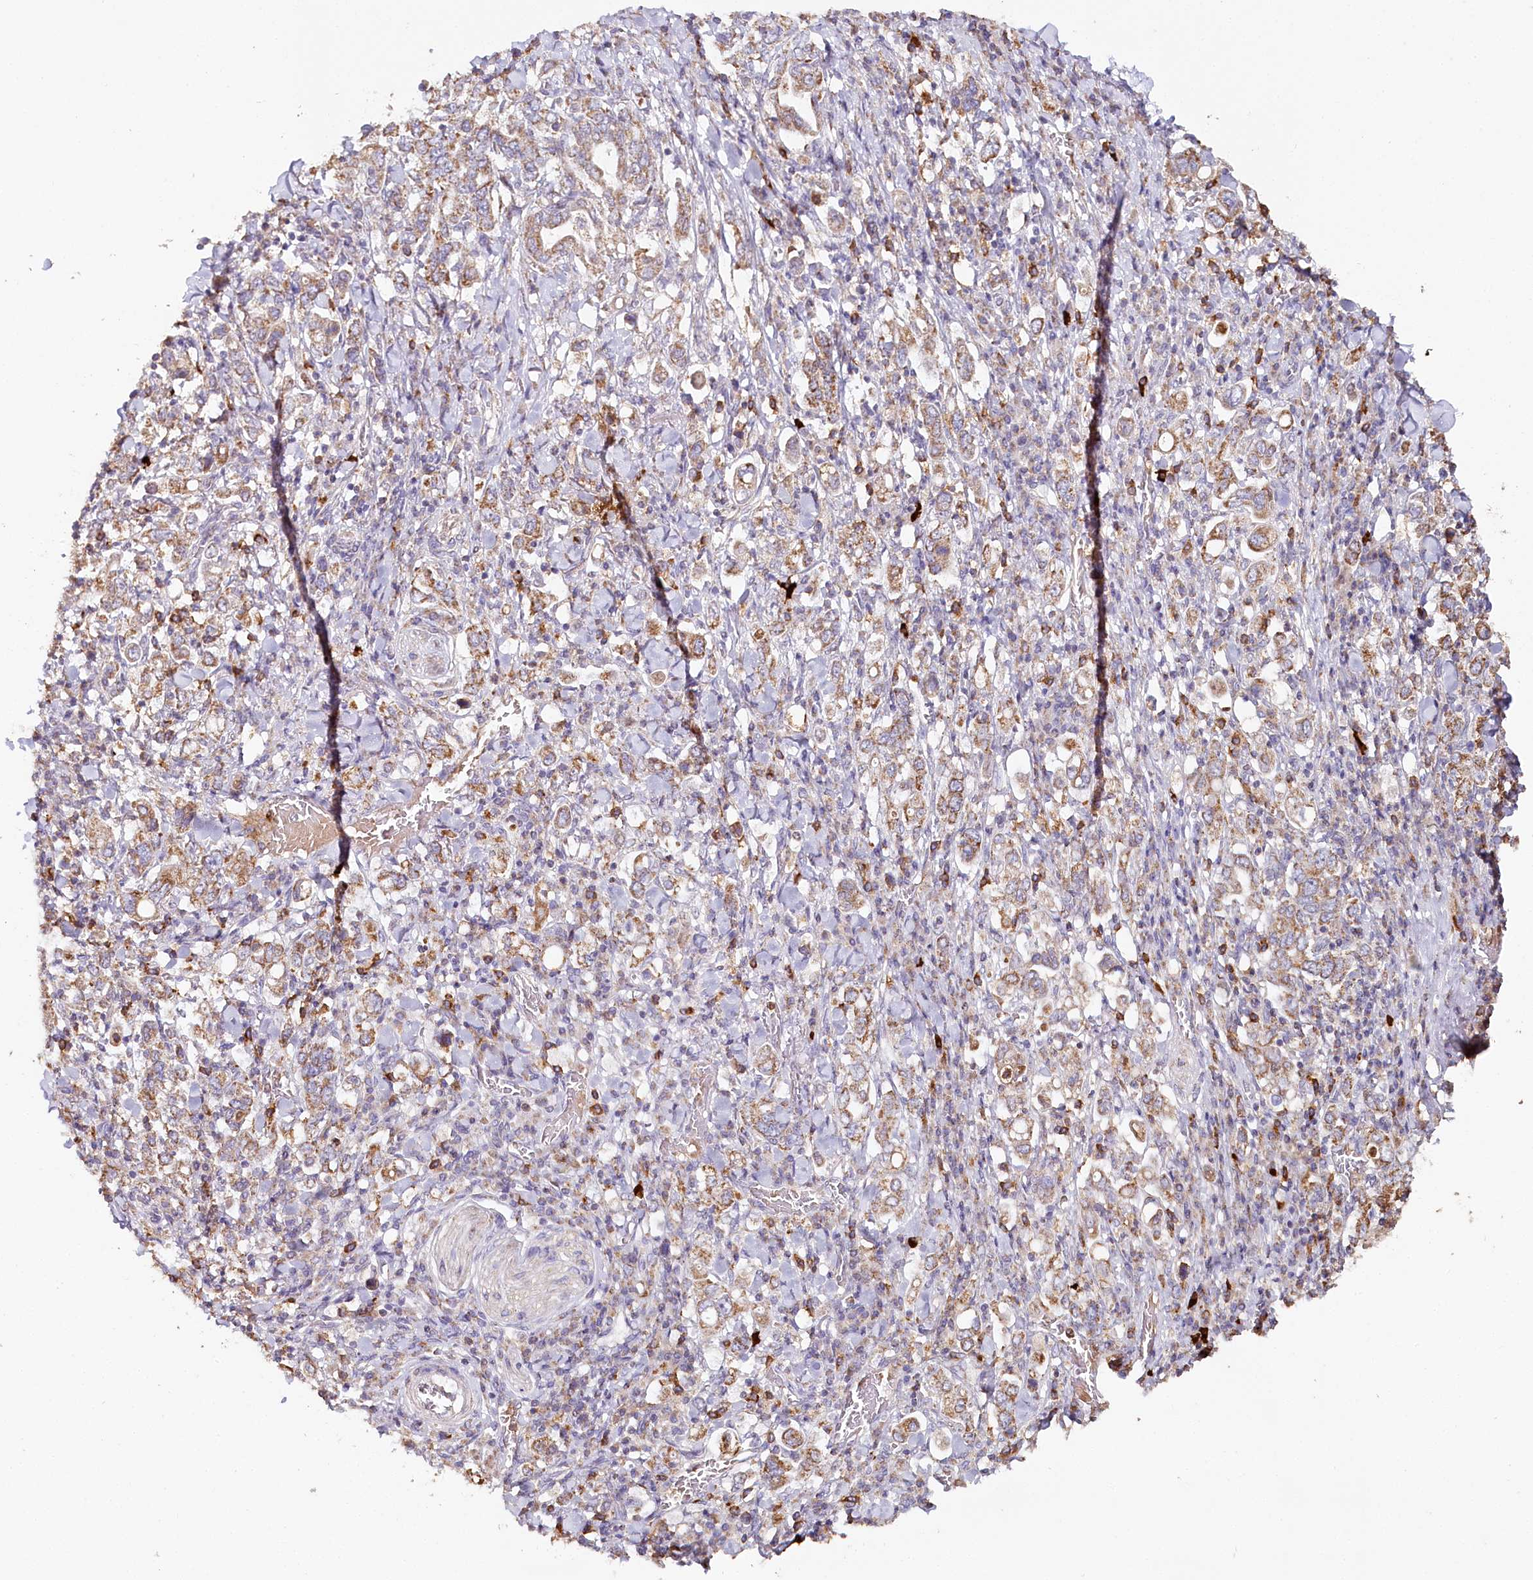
{"staining": {"intensity": "moderate", "quantity": ">75%", "location": "cytoplasmic/membranous"}, "tissue": "stomach cancer", "cell_type": "Tumor cells", "image_type": "cancer", "snomed": [{"axis": "morphology", "description": "Adenocarcinoma, NOS"}, {"axis": "topography", "description": "Stomach, upper"}], "caption": "A brown stain shows moderate cytoplasmic/membranous expression of a protein in adenocarcinoma (stomach) tumor cells.", "gene": "MMP25", "patient": {"sex": "male", "age": 62}}